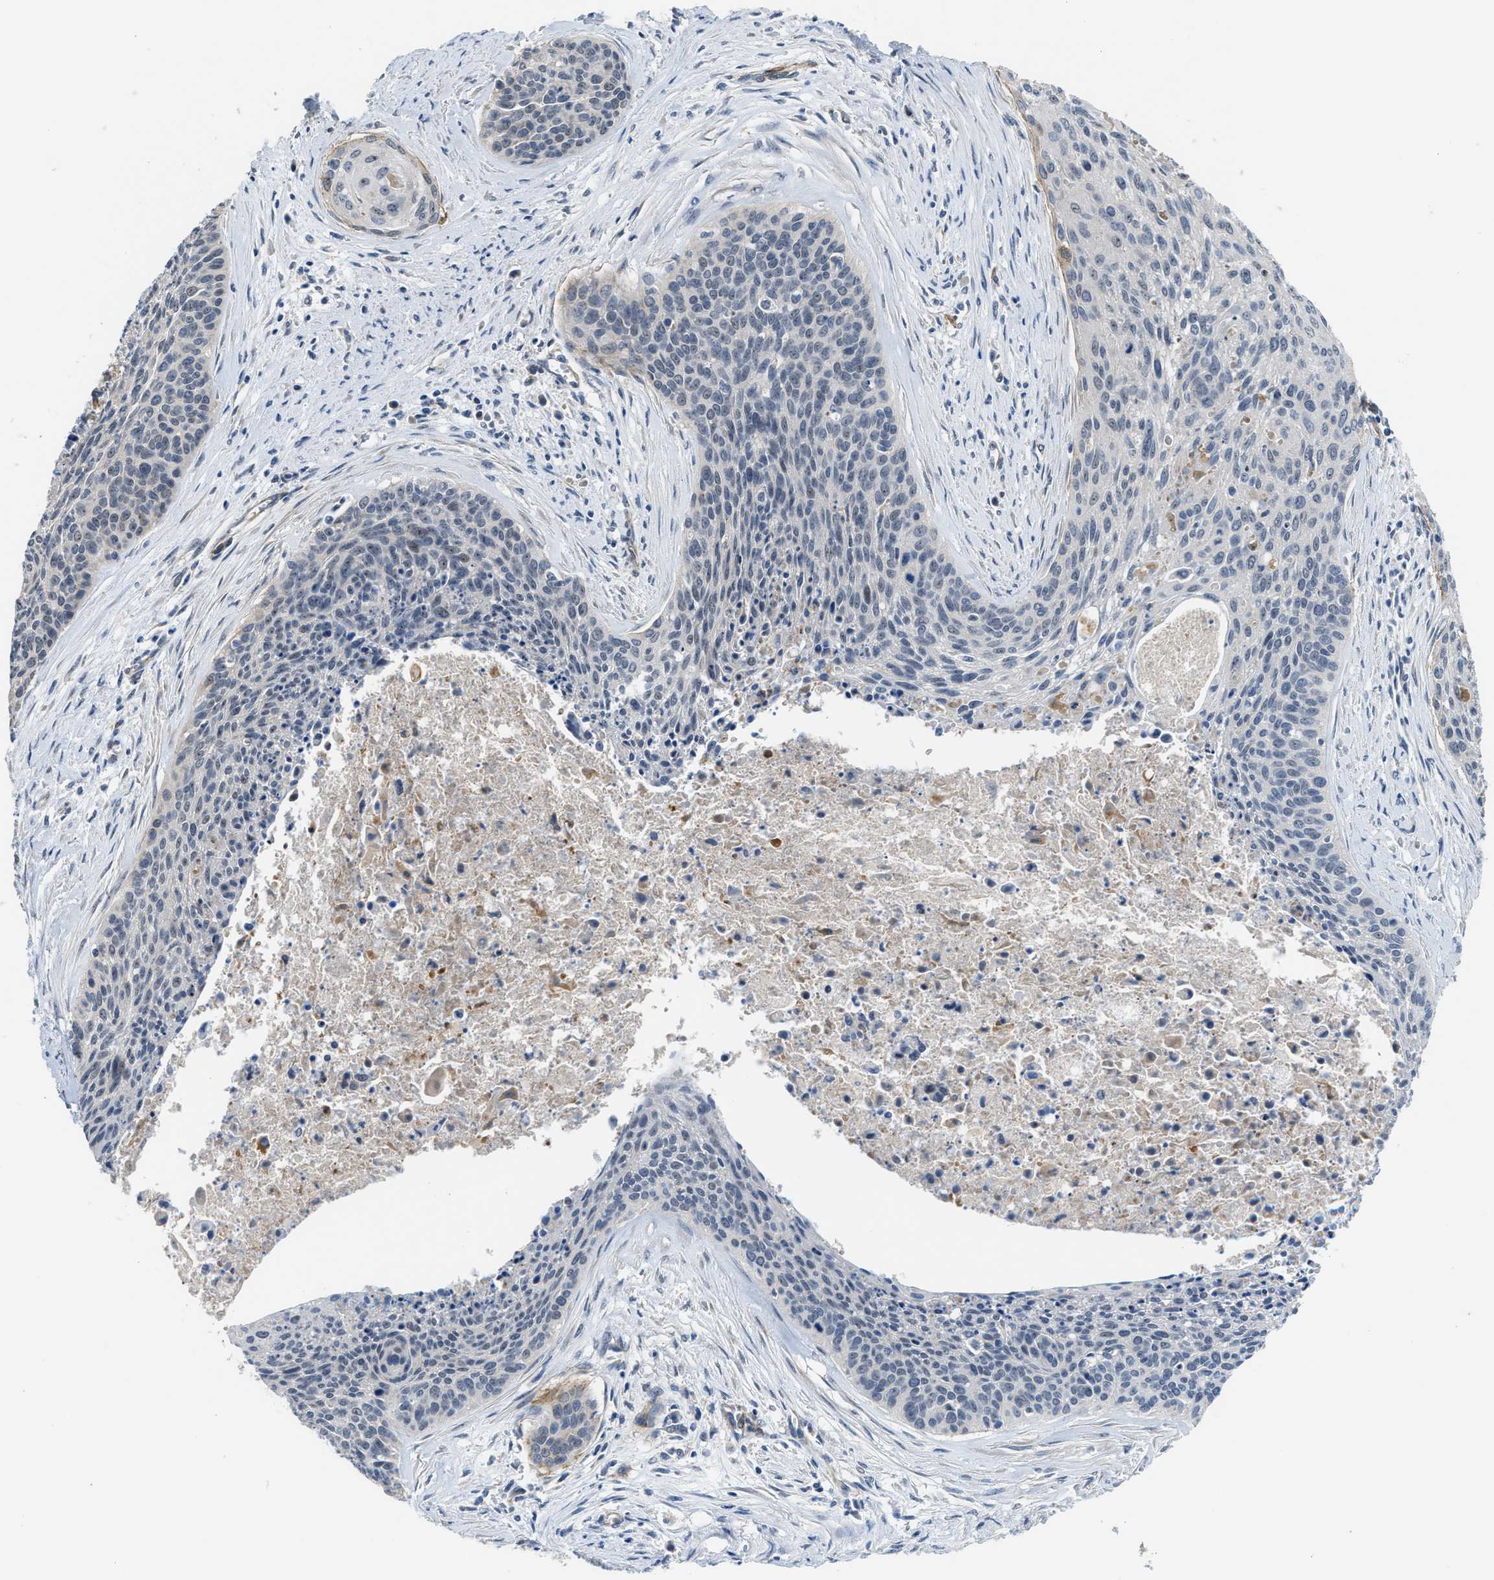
{"staining": {"intensity": "negative", "quantity": "none", "location": "none"}, "tissue": "cervical cancer", "cell_type": "Tumor cells", "image_type": "cancer", "snomed": [{"axis": "morphology", "description": "Squamous cell carcinoma, NOS"}, {"axis": "topography", "description": "Cervix"}], "caption": "High magnification brightfield microscopy of cervical squamous cell carcinoma stained with DAB (brown) and counterstained with hematoxylin (blue): tumor cells show no significant positivity.", "gene": "ZNF783", "patient": {"sex": "female", "age": 55}}